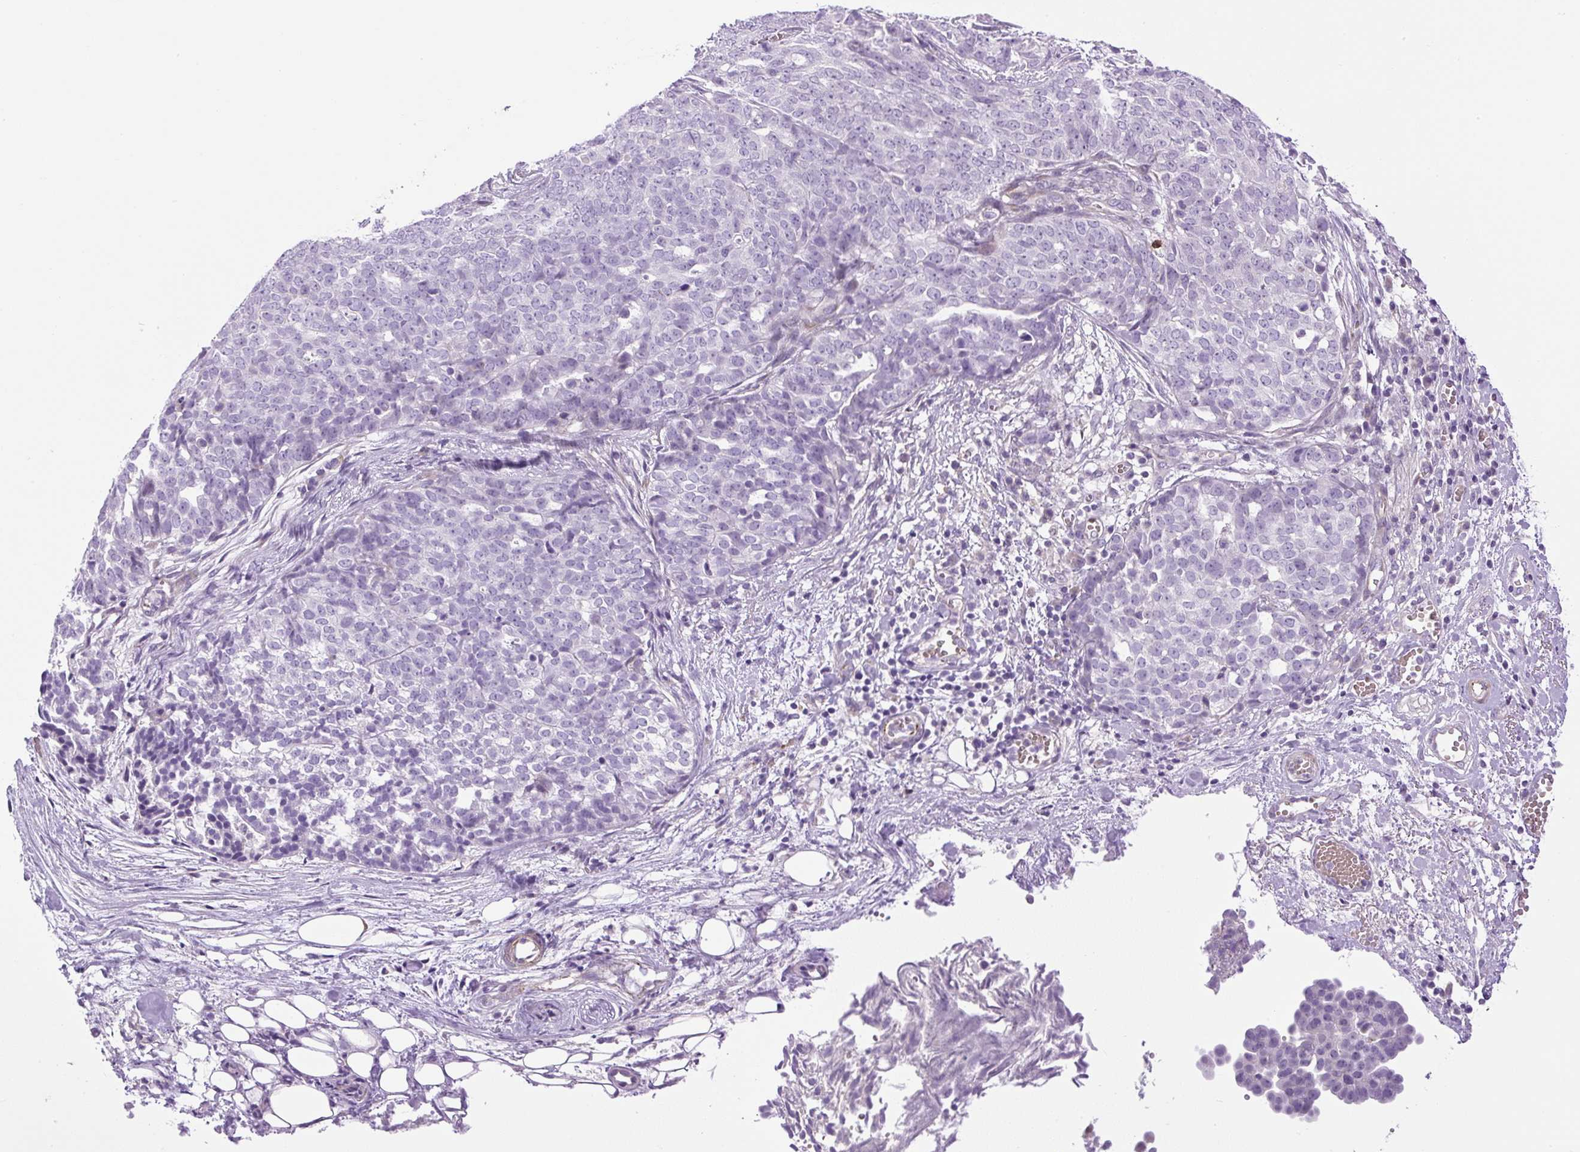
{"staining": {"intensity": "negative", "quantity": "none", "location": "none"}, "tissue": "ovarian cancer", "cell_type": "Tumor cells", "image_type": "cancer", "snomed": [{"axis": "morphology", "description": "Cystadenocarcinoma, serous, NOS"}, {"axis": "topography", "description": "Soft tissue"}, {"axis": "topography", "description": "Ovary"}], "caption": "There is no significant staining in tumor cells of ovarian cancer.", "gene": "VWA7", "patient": {"sex": "female", "age": 57}}